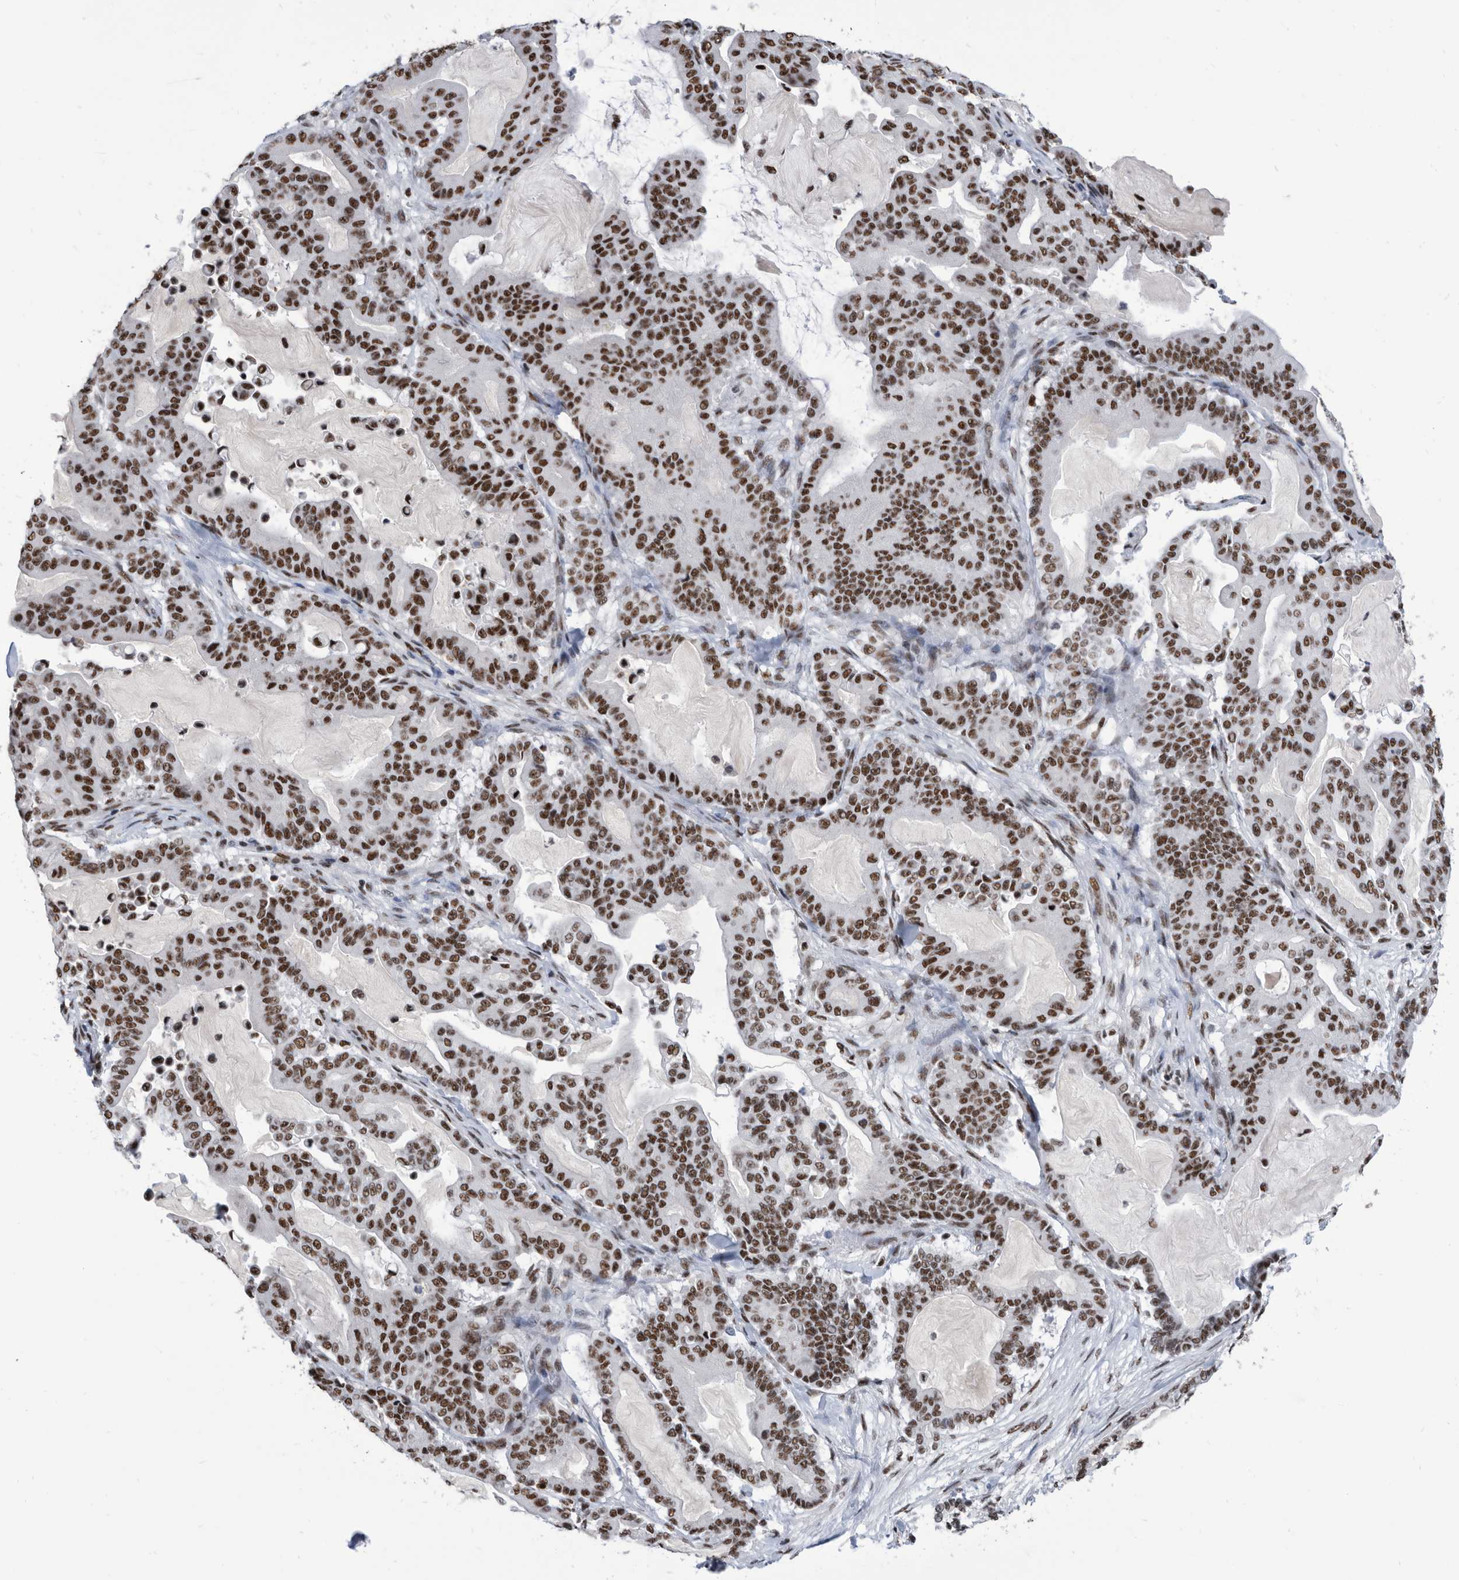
{"staining": {"intensity": "strong", "quantity": ">75%", "location": "nuclear"}, "tissue": "pancreatic cancer", "cell_type": "Tumor cells", "image_type": "cancer", "snomed": [{"axis": "morphology", "description": "Adenocarcinoma, NOS"}, {"axis": "topography", "description": "Pancreas"}], "caption": "Protein staining reveals strong nuclear staining in about >75% of tumor cells in pancreatic cancer (adenocarcinoma). (brown staining indicates protein expression, while blue staining denotes nuclei).", "gene": "SF3A1", "patient": {"sex": "male", "age": 63}}